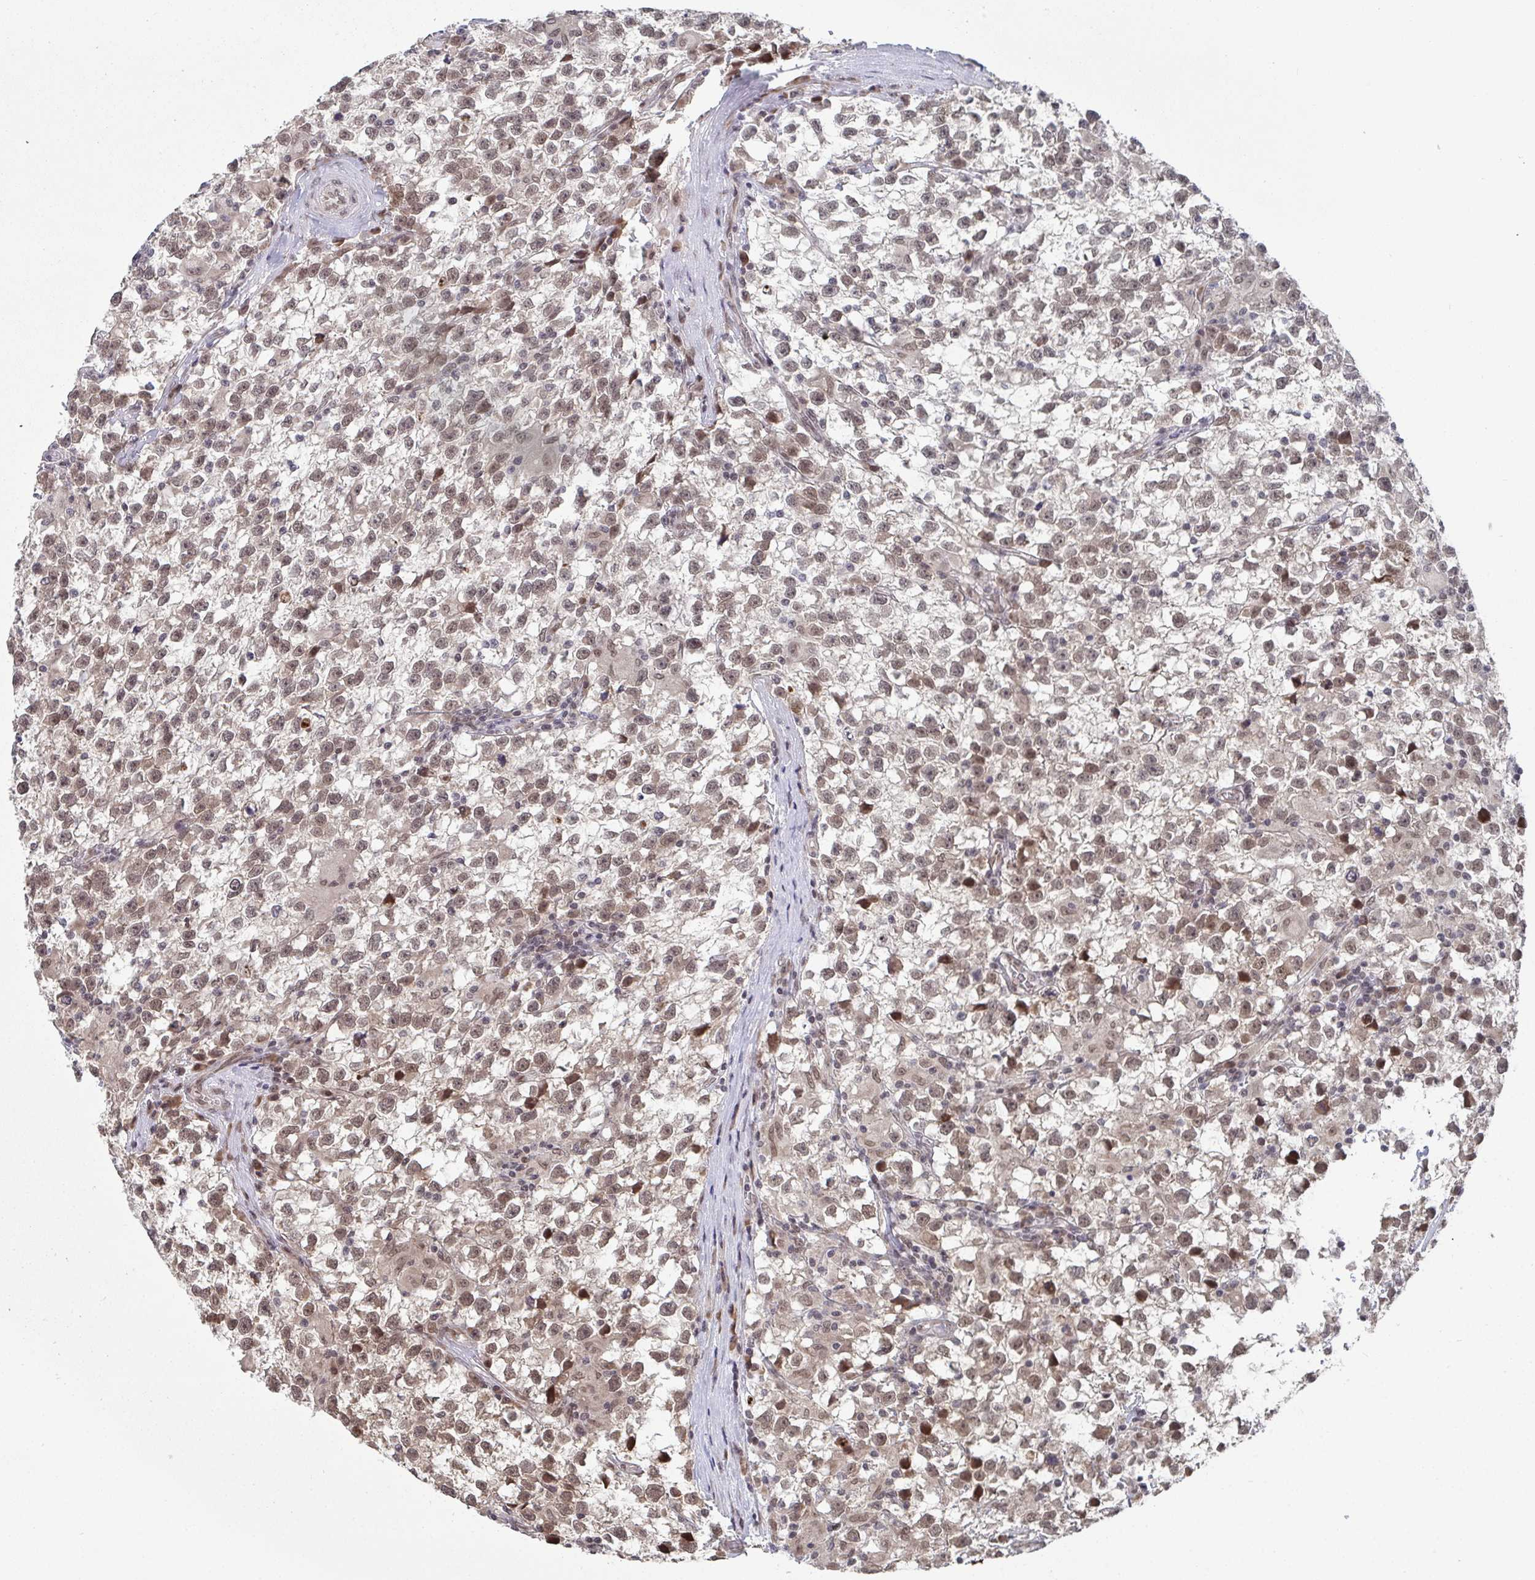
{"staining": {"intensity": "moderate", "quantity": "25%-75%", "location": "nuclear"}, "tissue": "testis cancer", "cell_type": "Tumor cells", "image_type": "cancer", "snomed": [{"axis": "morphology", "description": "Seminoma, NOS"}, {"axis": "topography", "description": "Testis"}], "caption": "Protein expression analysis of human testis cancer reveals moderate nuclear positivity in approximately 25%-75% of tumor cells.", "gene": "JMJD1C", "patient": {"sex": "male", "age": 31}}